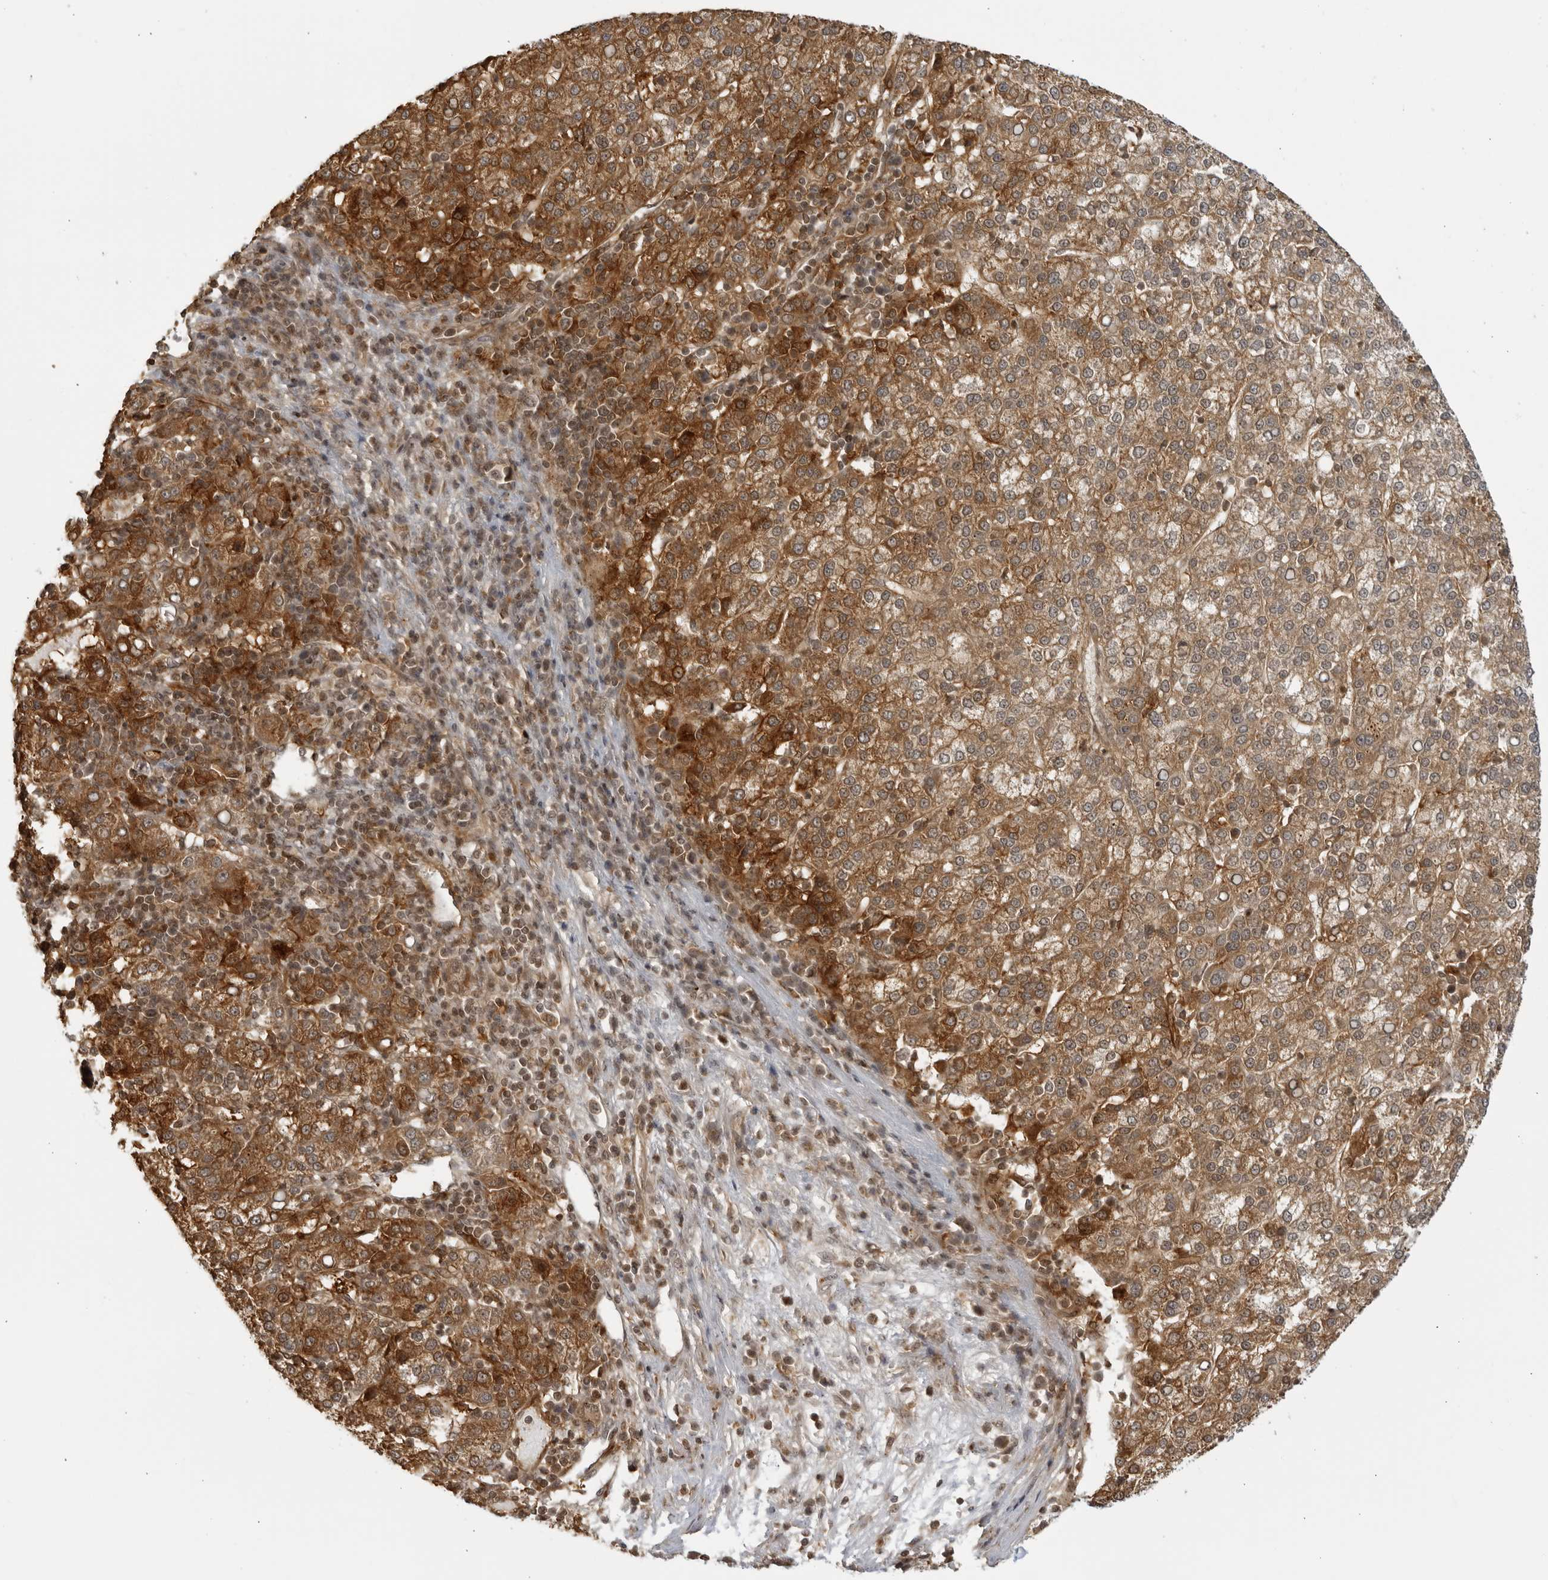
{"staining": {"intensity": "moderate", "quantity": ">75%", "location": "cytoplasmic/membranous"}, "tissue": "liver cancer", "cell_type": "Tumor cells", "image_type": "cancer", "snomed": [{"axis": "morphology", "description": "Carcinoma, Hepatocellular, NOS"}, {"axis": "topography", "description": "Liver"}], "caption": "IHC (DAB) staining of human liver cancer (hepatocellular carcinoma) displays moderate cytoplasmic/membranous protein staining in about >75% of tumor cells.", "gene": "TCF21", "patient": {"sex": "female", "age": 58}}